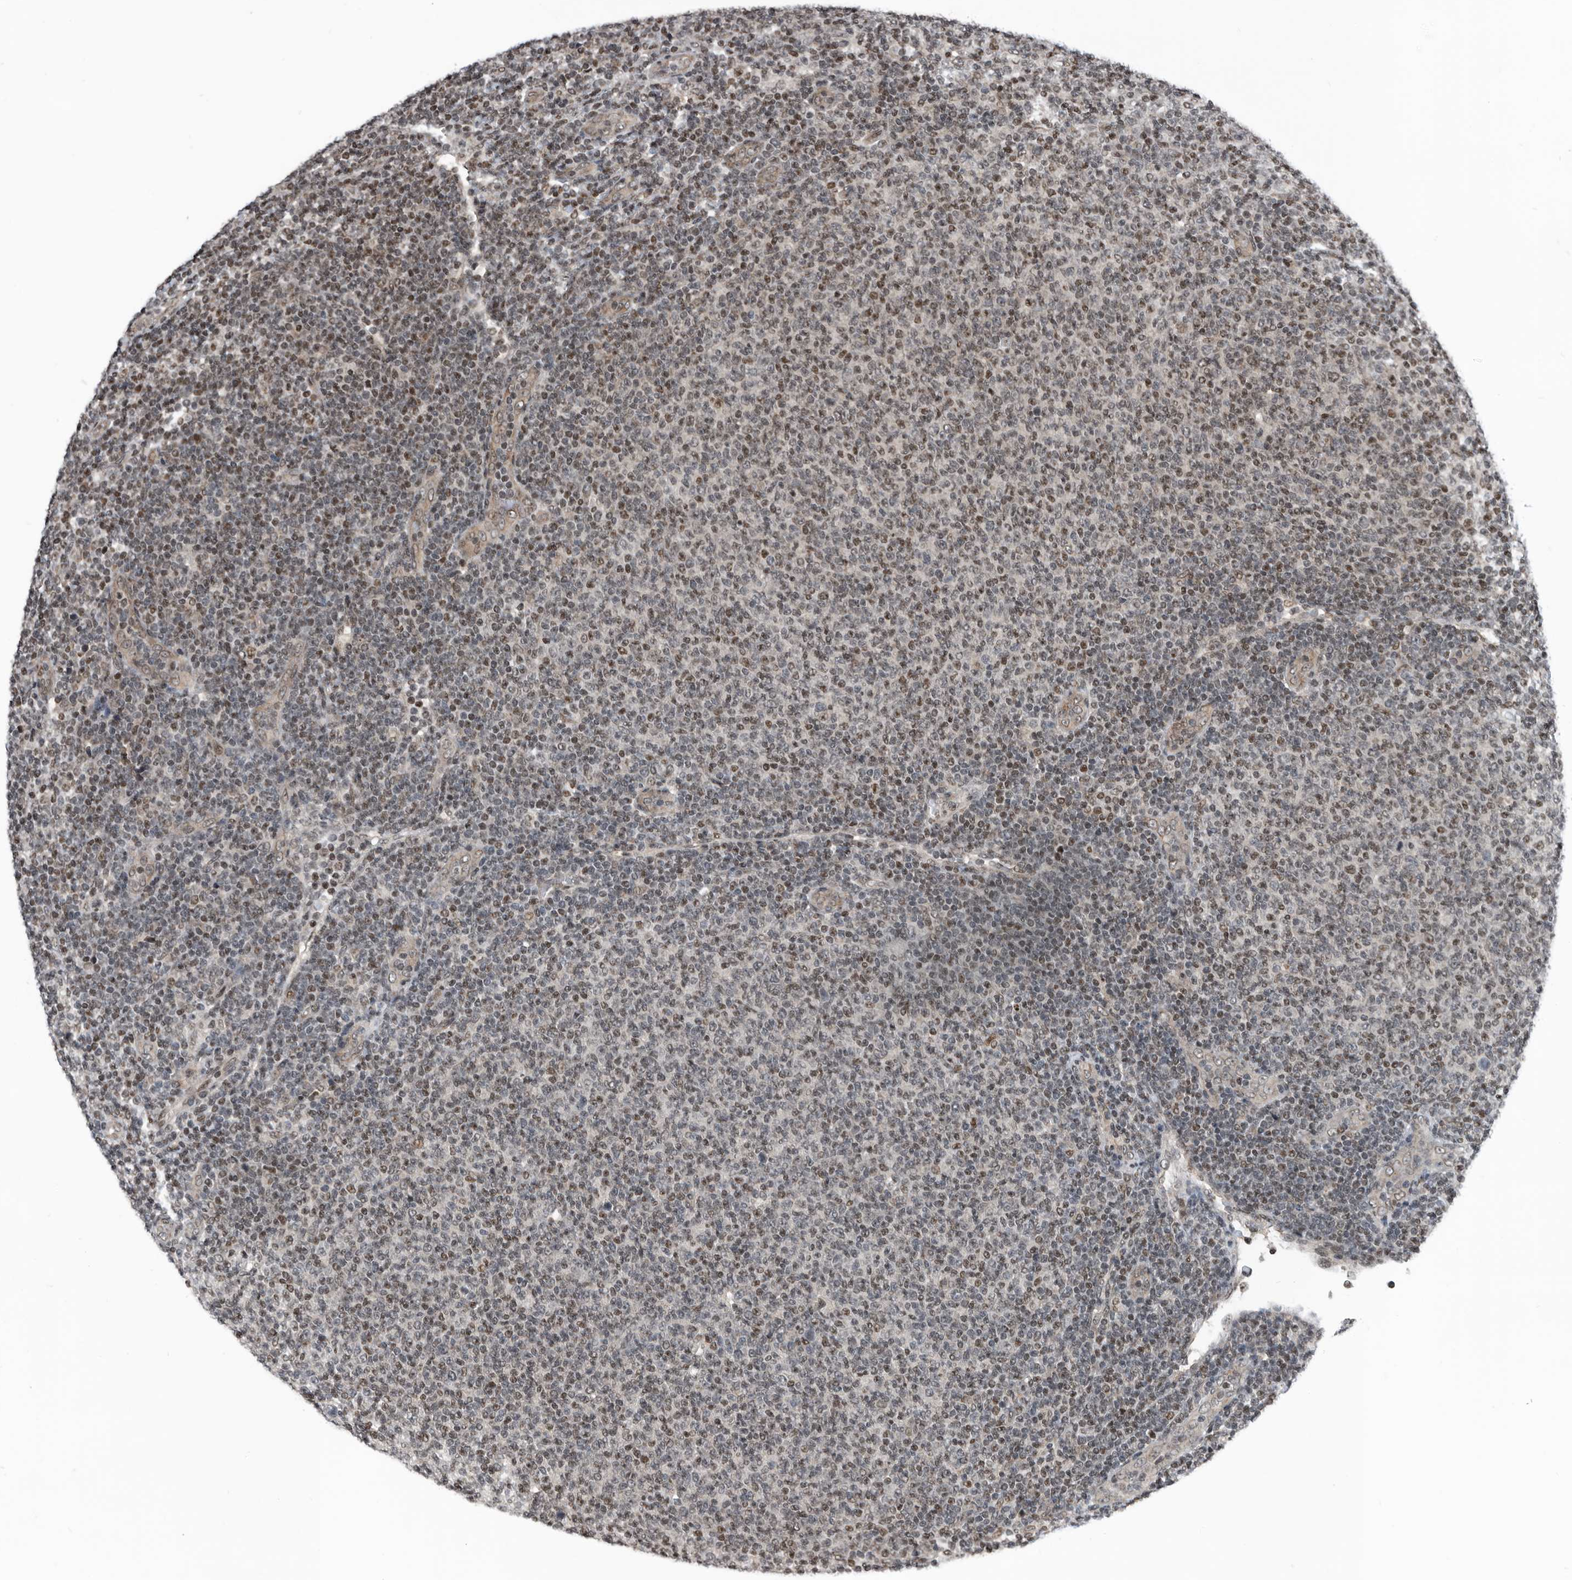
{"staining": {"intensity": "weak", "quantity": "25%-75%", "location": "nuclear"}, "tissue": "lymphoma", "cell_type": "Tumor cells", "image_type": "cancer", "snomed": [{"axis": "morphology", "description": "Malignant lymphoma, non-Hodgkin's type, Low grade"}, {"axis": "topography", "description": "Lymph node"}], "caption": "Protein expression by IHC reveals weak nuclear expression in about 25%-75% of tumor cells in malignant lymphoma, non-Hodgkin's type (low-grade). (brown staining indicates protein expression, while blue staining denotes nuclei).", "gene": "SNRNP48", "patient": {"sex": "male", "age": 66}}